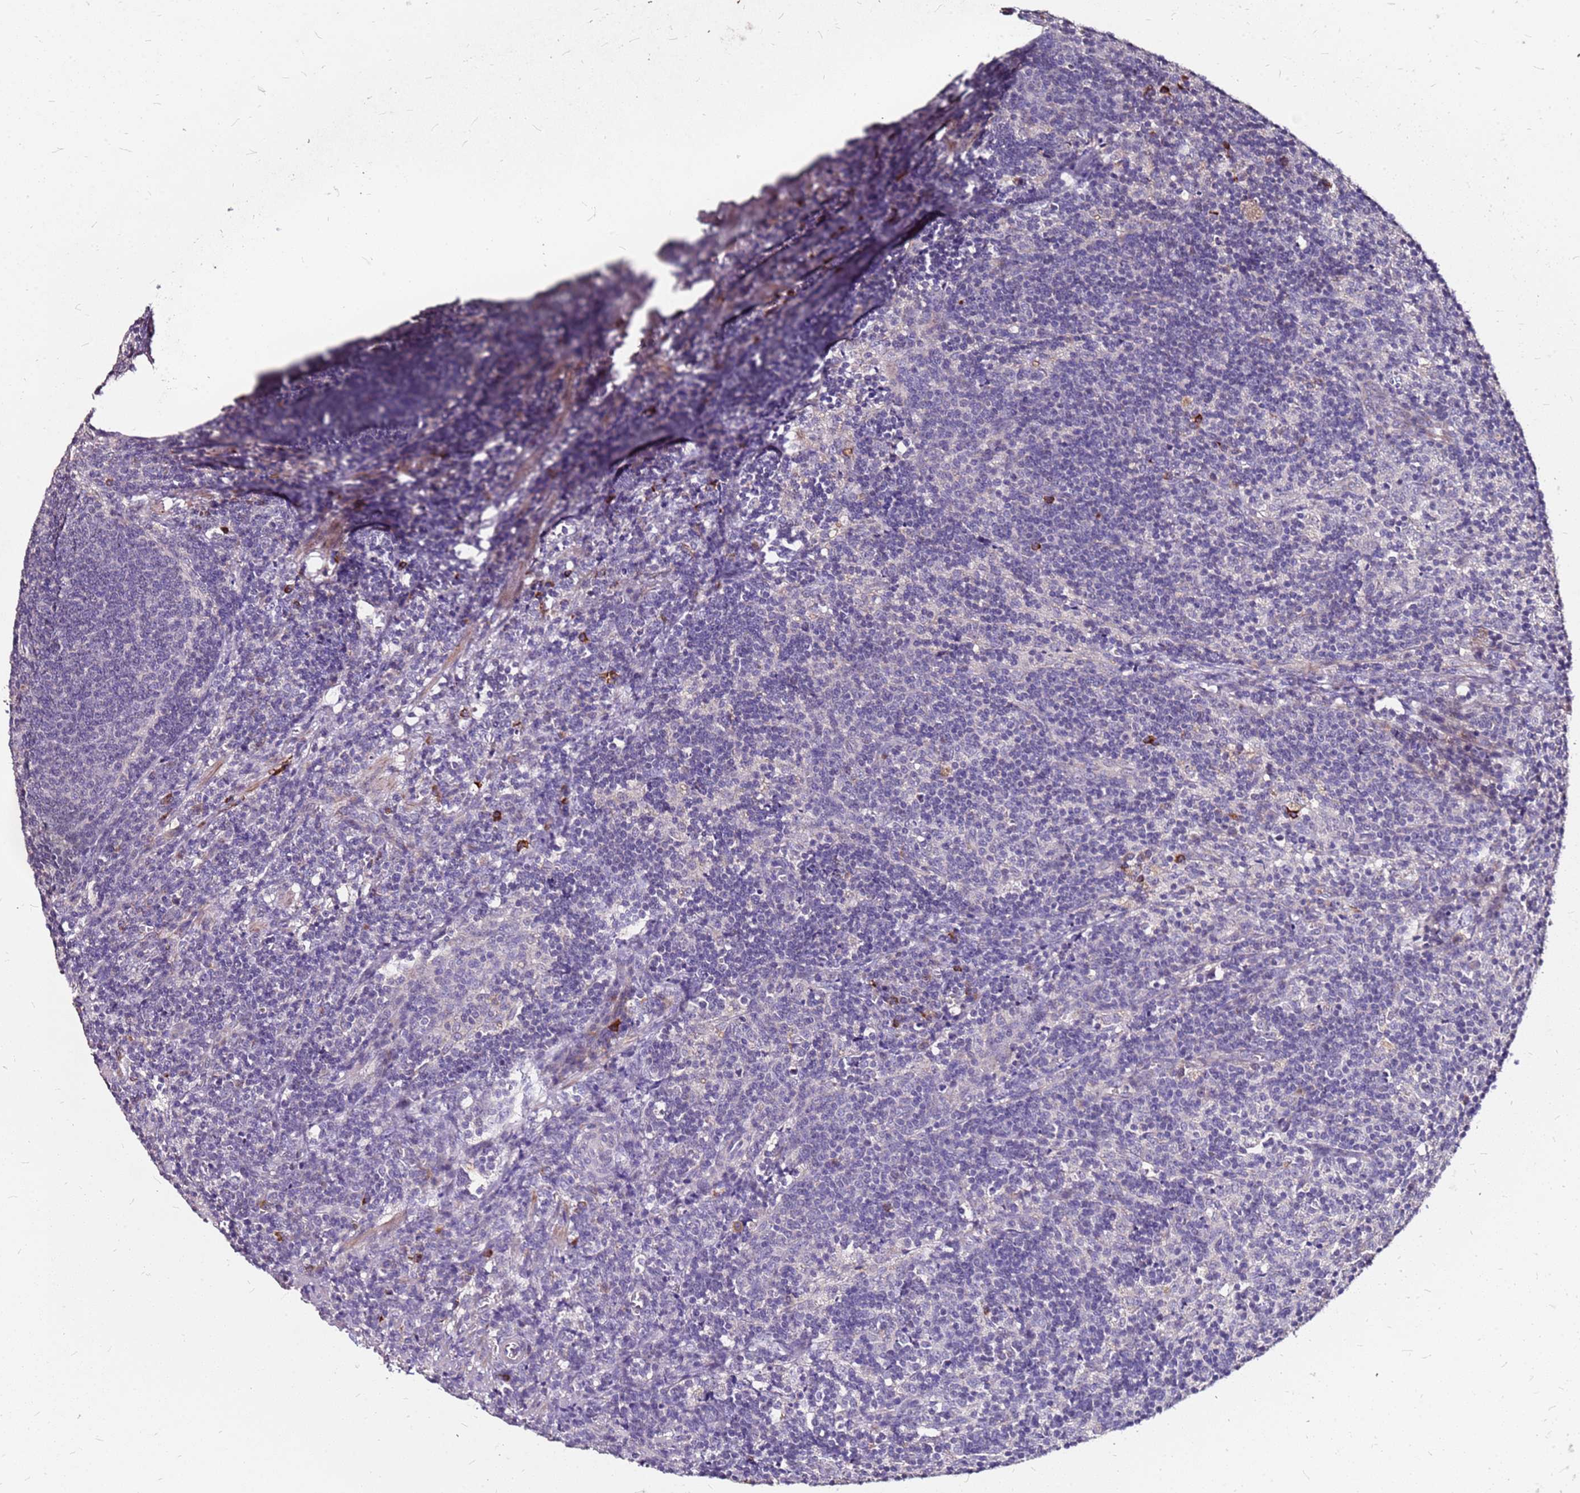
{"staining": {"intensity": "negative", "quantity": "none", "location": "none"}, "tissue": "lymph node", "cell_type": "Germinal center cells", "image_type": "normal", "snomed": [{"axis": "morphology", "description": "Normal tissue, NOS"}, {"axis": "topography", "description": "Lymph node"}], "caption": "The histopathology image shows no staining of germinal center cells in normal lymph node. Brightfield microscopy of IHC stained with DAB (brown) and hematoxylin (blue), captured at high magnification.", "gene": "DCDC2C", "patient": {"sex": "female", "age": 30}}